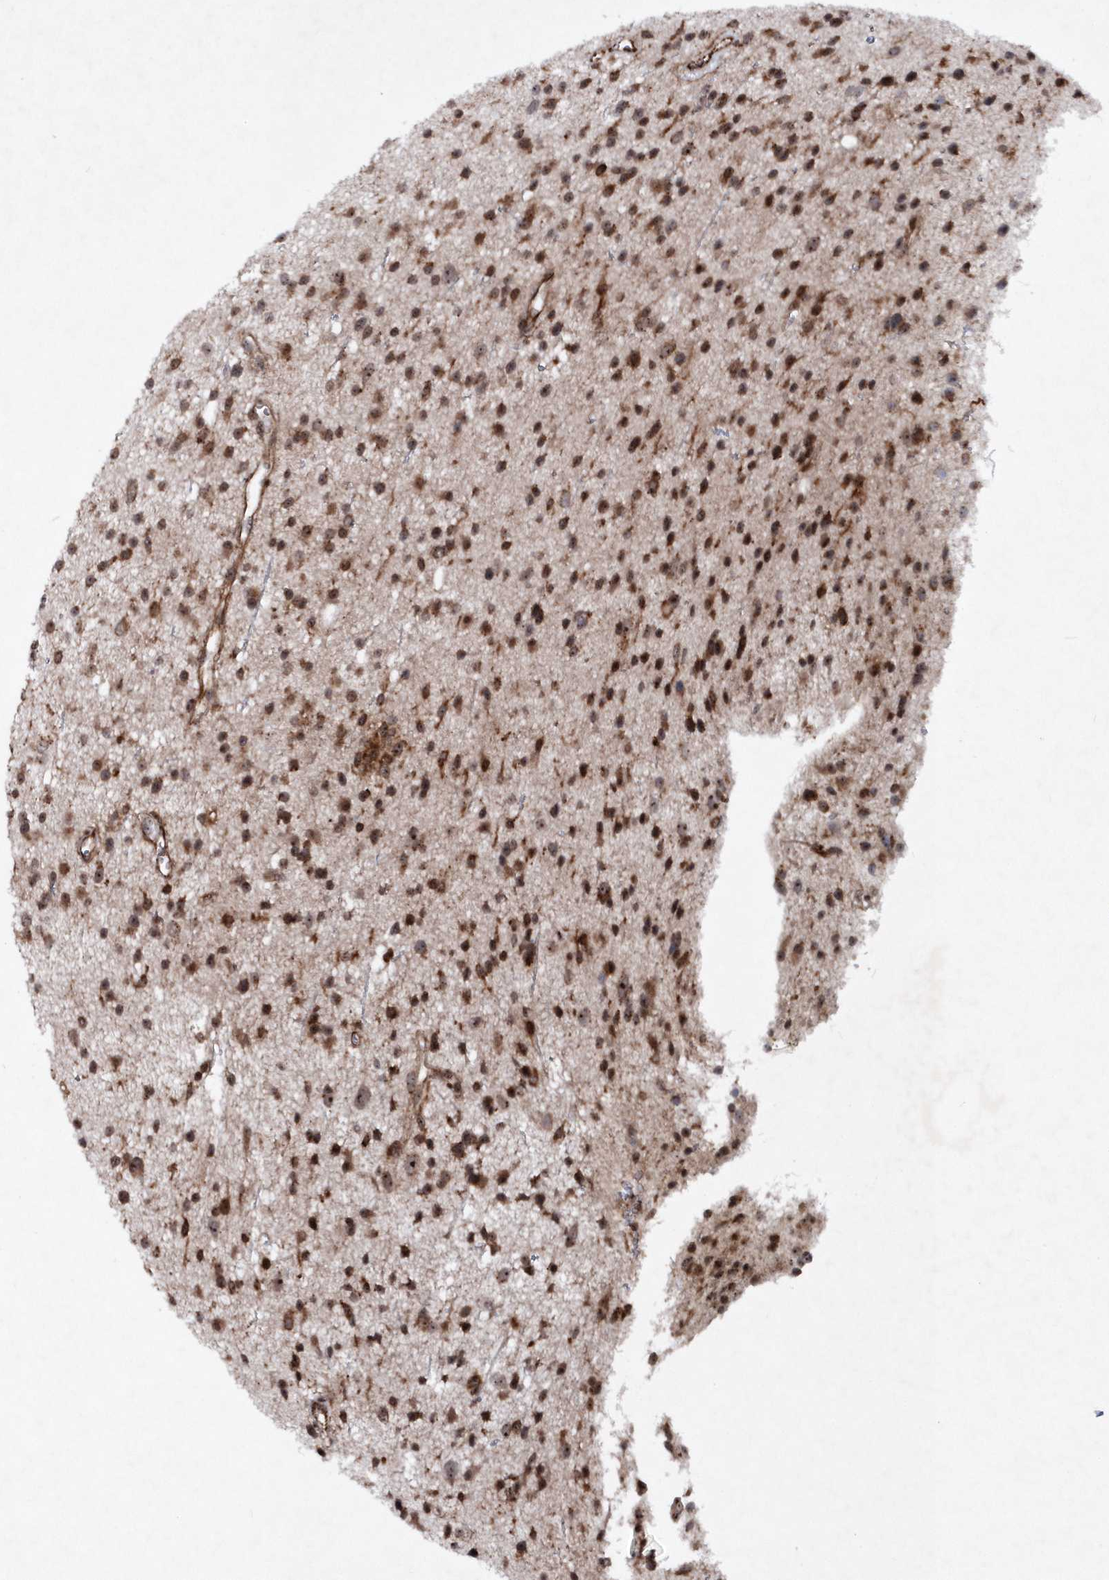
{"staining": {"intensity": "moderate", "quantity": ">75%", "location": "nuclear"}, "tissue": "glioma", "cell_type": "Tumor cells", "image_type": "cancer", "snomed": [{"axis": "morphology", "description": "Glioma, malignant, Low grade"}, {"axis": "topography", "description": "Cerebral cortex"}], "caption": "The micrograph shows staining of glioma, revealing moderate nuclear protein expression (brown color) within tumor cells.", "gene": "SOWAHB", "patient": {"sex": "female", "age": 39}}